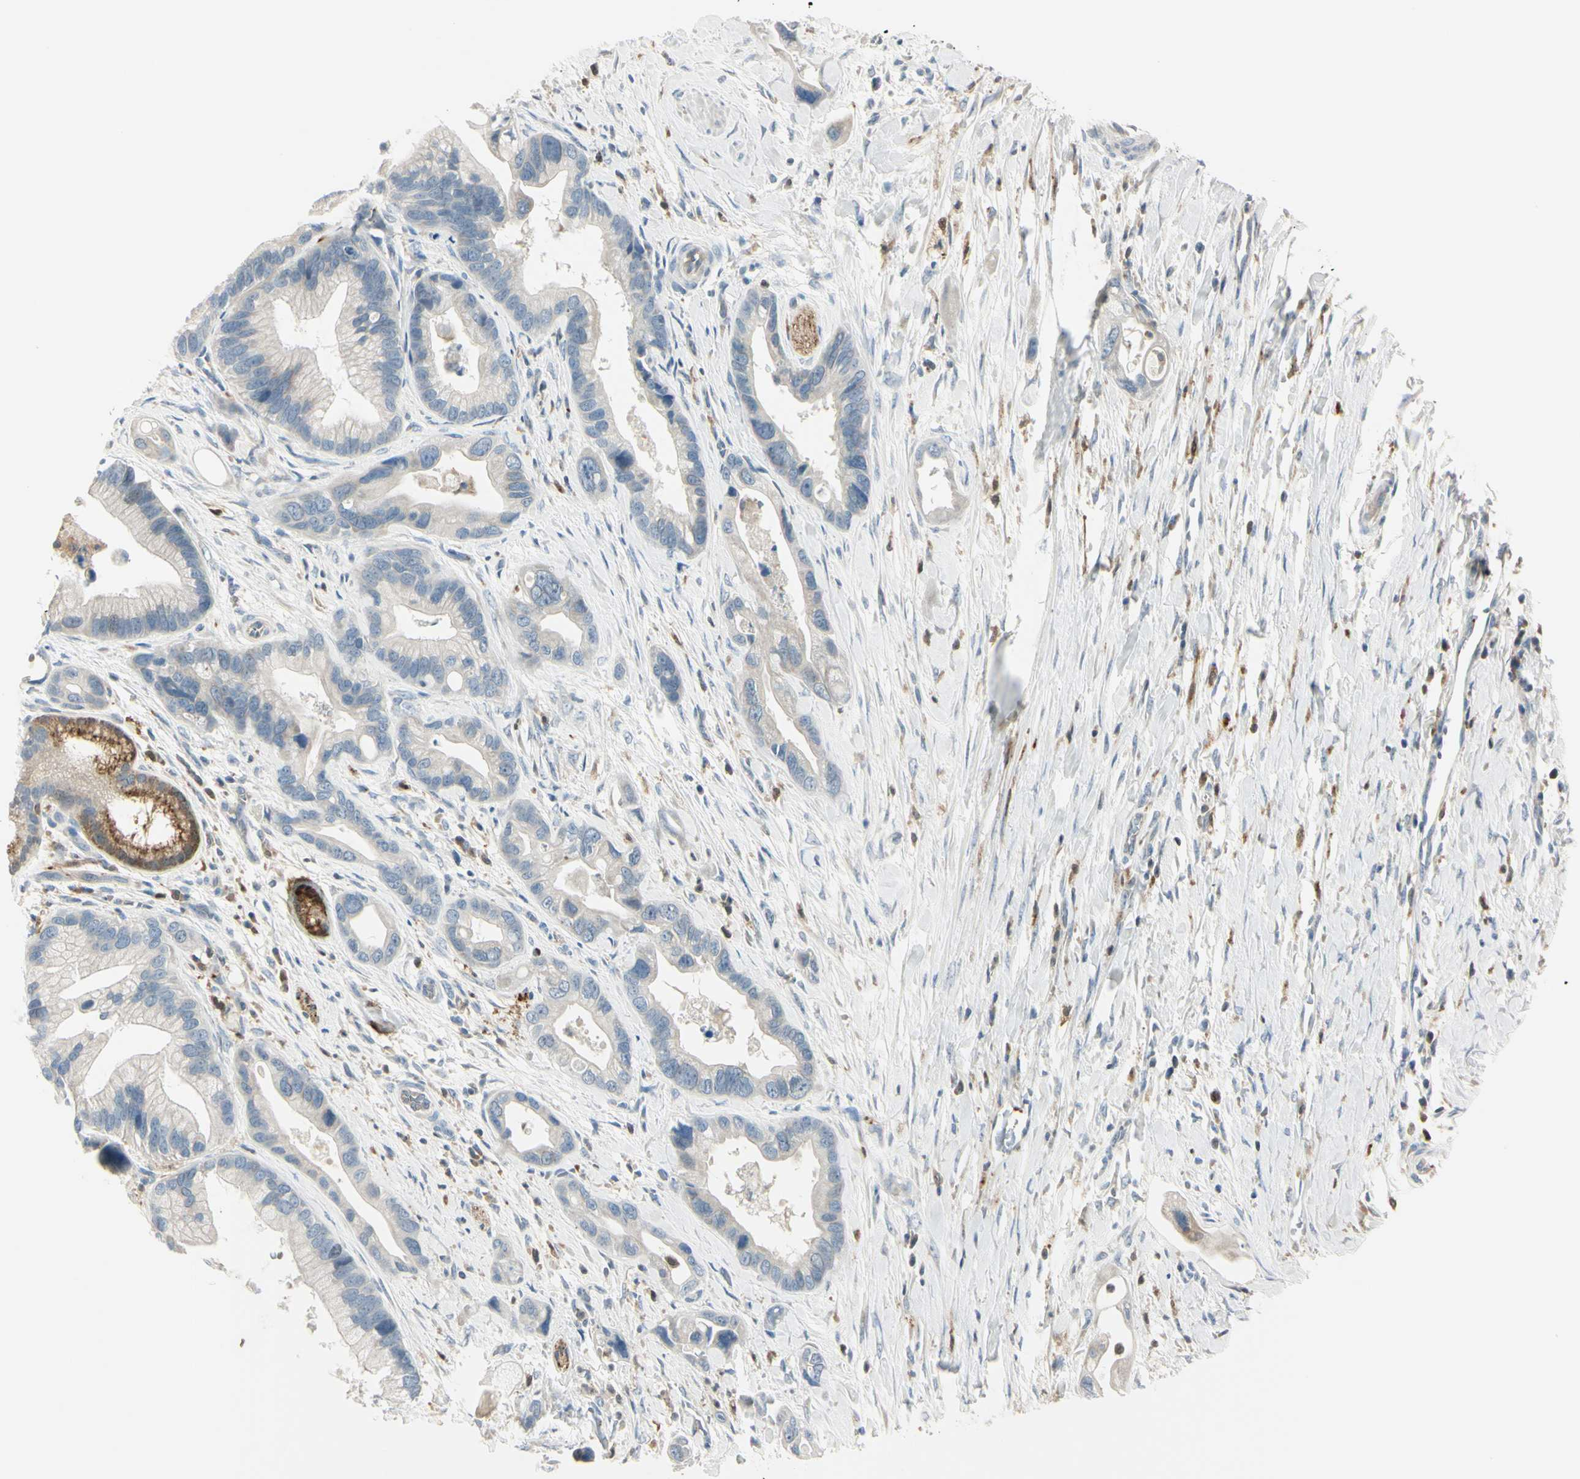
{"staining": {"intensity": "weak", "quantity": ">75%", "location": "cytoplasmic/membranous"}, "tissue": "pancreatic cancer", "cell_type": "Tumor cells", "image_type": "cancer", "snomed": [{"axis": "morphology", "description": "Adenocarcinoma, NOS"}, {"axis": "topography", "description": "Pancreas"}], "caption": "Weak cytoplasmic/membranous staining for a protein is appreciated in approximately >75% of tumor cells of pancreatic adenocarcinoma using immunohistochemistry.", "gene": "CYRIB", "patient": {"sex": "female", "age": 77}}